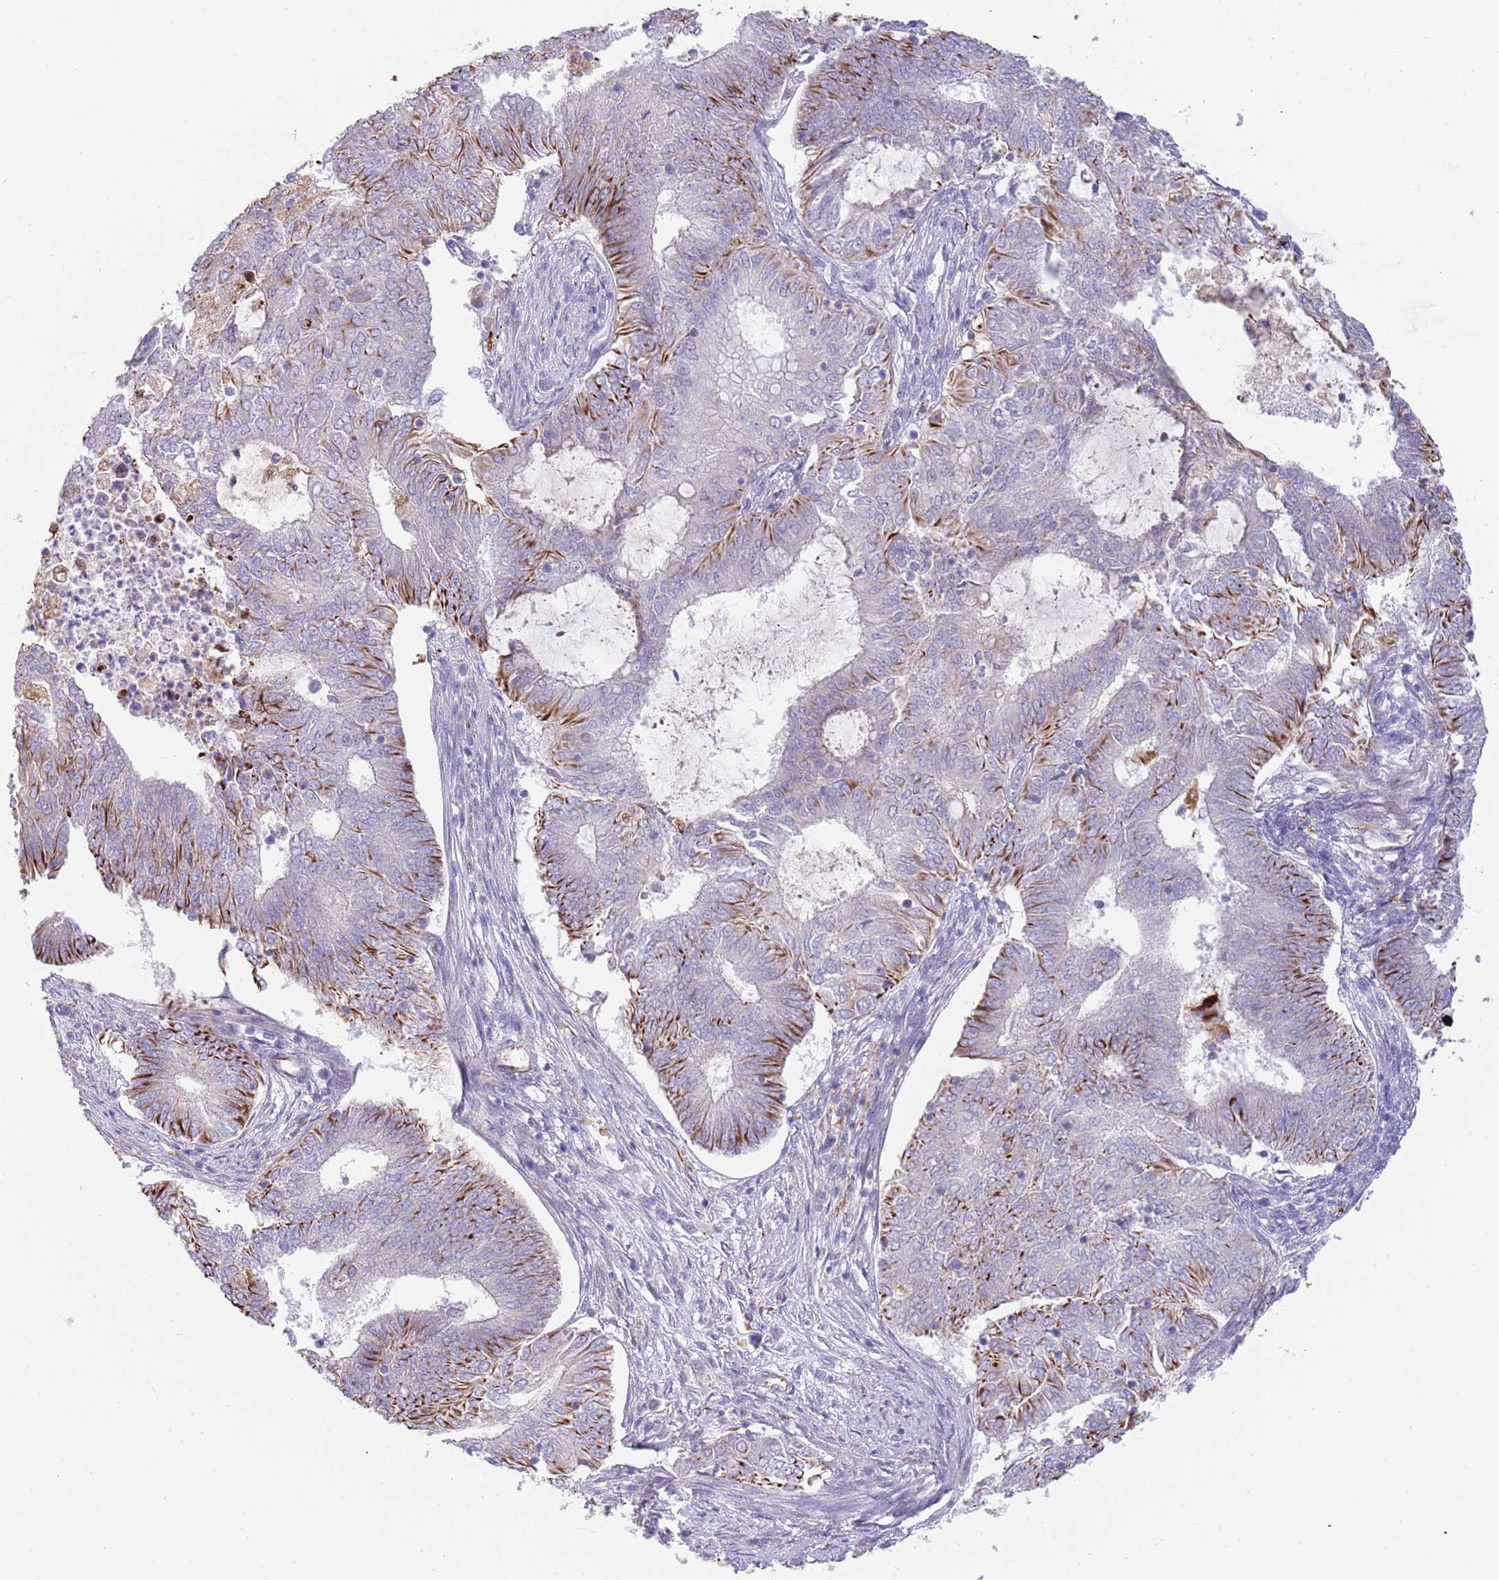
{"staining": {"intensity": "strong", "quantity": "25%-75%", "location": "cytoplasmic/membranous"}, "tissue": "endometrial cancer", "cell_type": "Tumor cells", "image_type": "cancer", "snomed": [{"axis": "morphology", "description": "Adenocarcinoma, NOS"}, {"axis": "topography", "description": "Endometrium"}], "caption": "Immunohistochemical staining of endometrial cancer displays strong cytoplasmic/membranous protein expression in about 25%-75% of tumor cells.", "gene": "MOGAT1", "patient": {"sex": "female", "age": 62}}